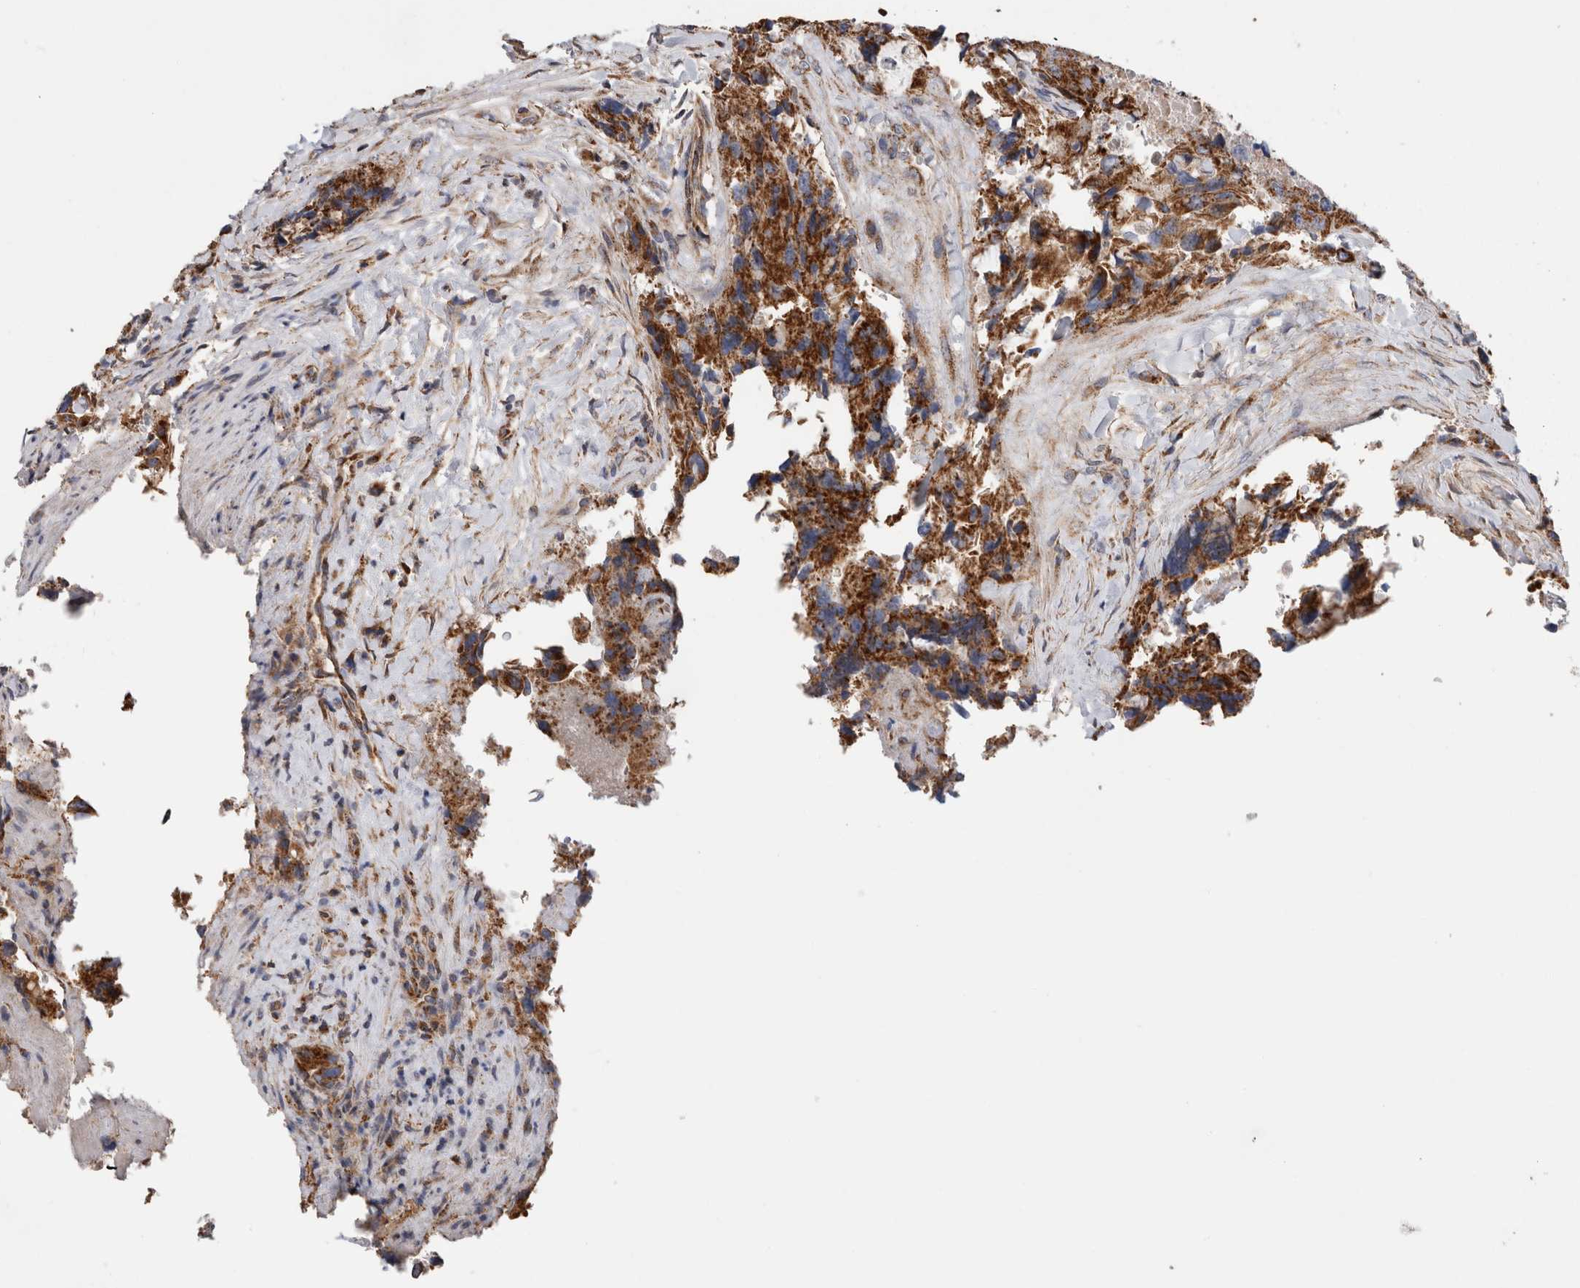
{"staining": {"intensity": "strong", "quantity": ">75%", "location": "cytoplasmic/membranous"}, "tissue": "colorectal cancer", "cell_type": "Tumor cells", "image_type": "cancer", "snomed": [{"axis": "morphology", "description": "Adenocarcinoma, NOS"}, {"axis": "topography", "description": "Colon"}], "caption": "The micrograph demonstrates immunohistochemical staining of colorectal cancer. There is strong cytoplasmic/membranous expression is present in about >75% of tumor cells.", "gene": "IARS2", "patient": {"sex": "male", "age": 71}}